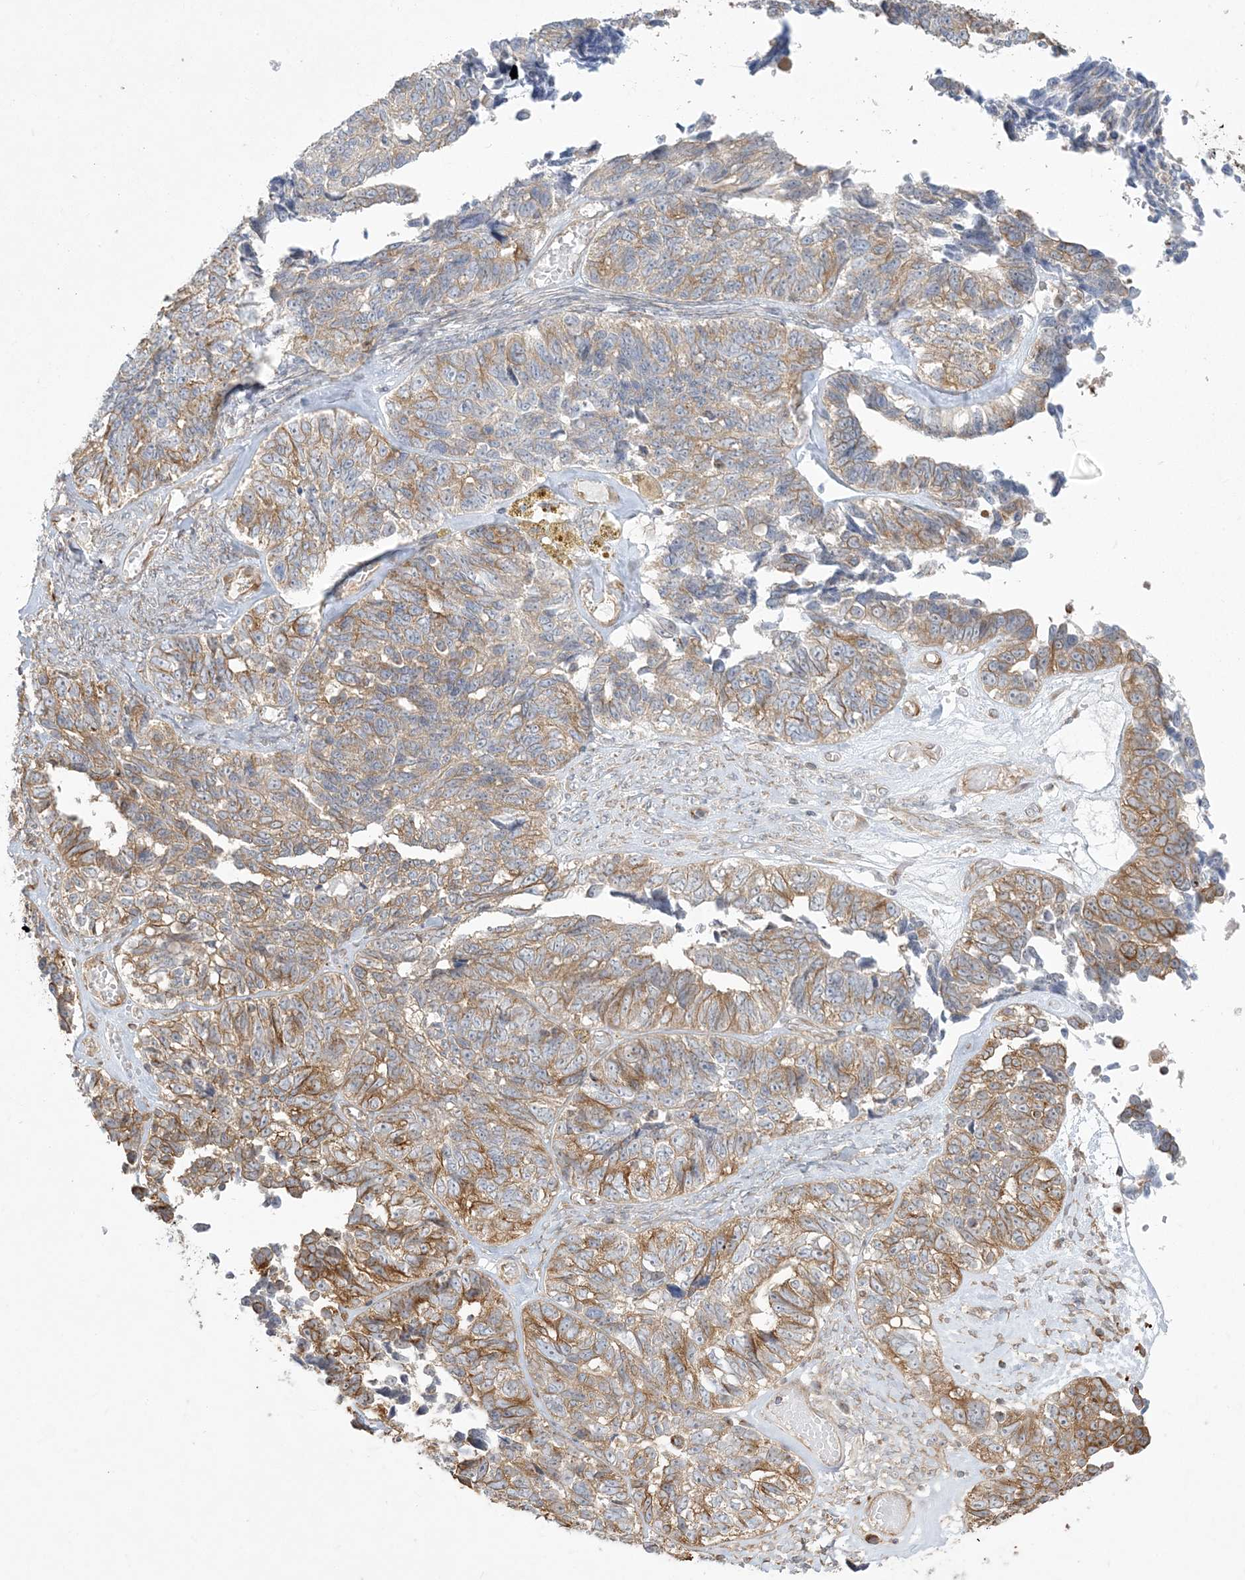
{"staining": {"intensity": "moderate", "quantity": "25%-75%", "location": "cytoplasmic/membranous"}, "tissue": "ovarian cancer", "cell_type": "Tumor cells", "image_type": "cancer", "snomed": [{"axis": "morphology", "description": "Cystadenocarcinoma, serous, NOS"}, {"axis": "topography", "description": "Ovary"}], "caption": "Protein staining of ovarian cancer tissue shows moderate cytoplasmic/membranous positivity in approximately 25%-75% of tumor cells.", "gene": "ZC3H6", "patient": {"sex": "female", "age": 79}}